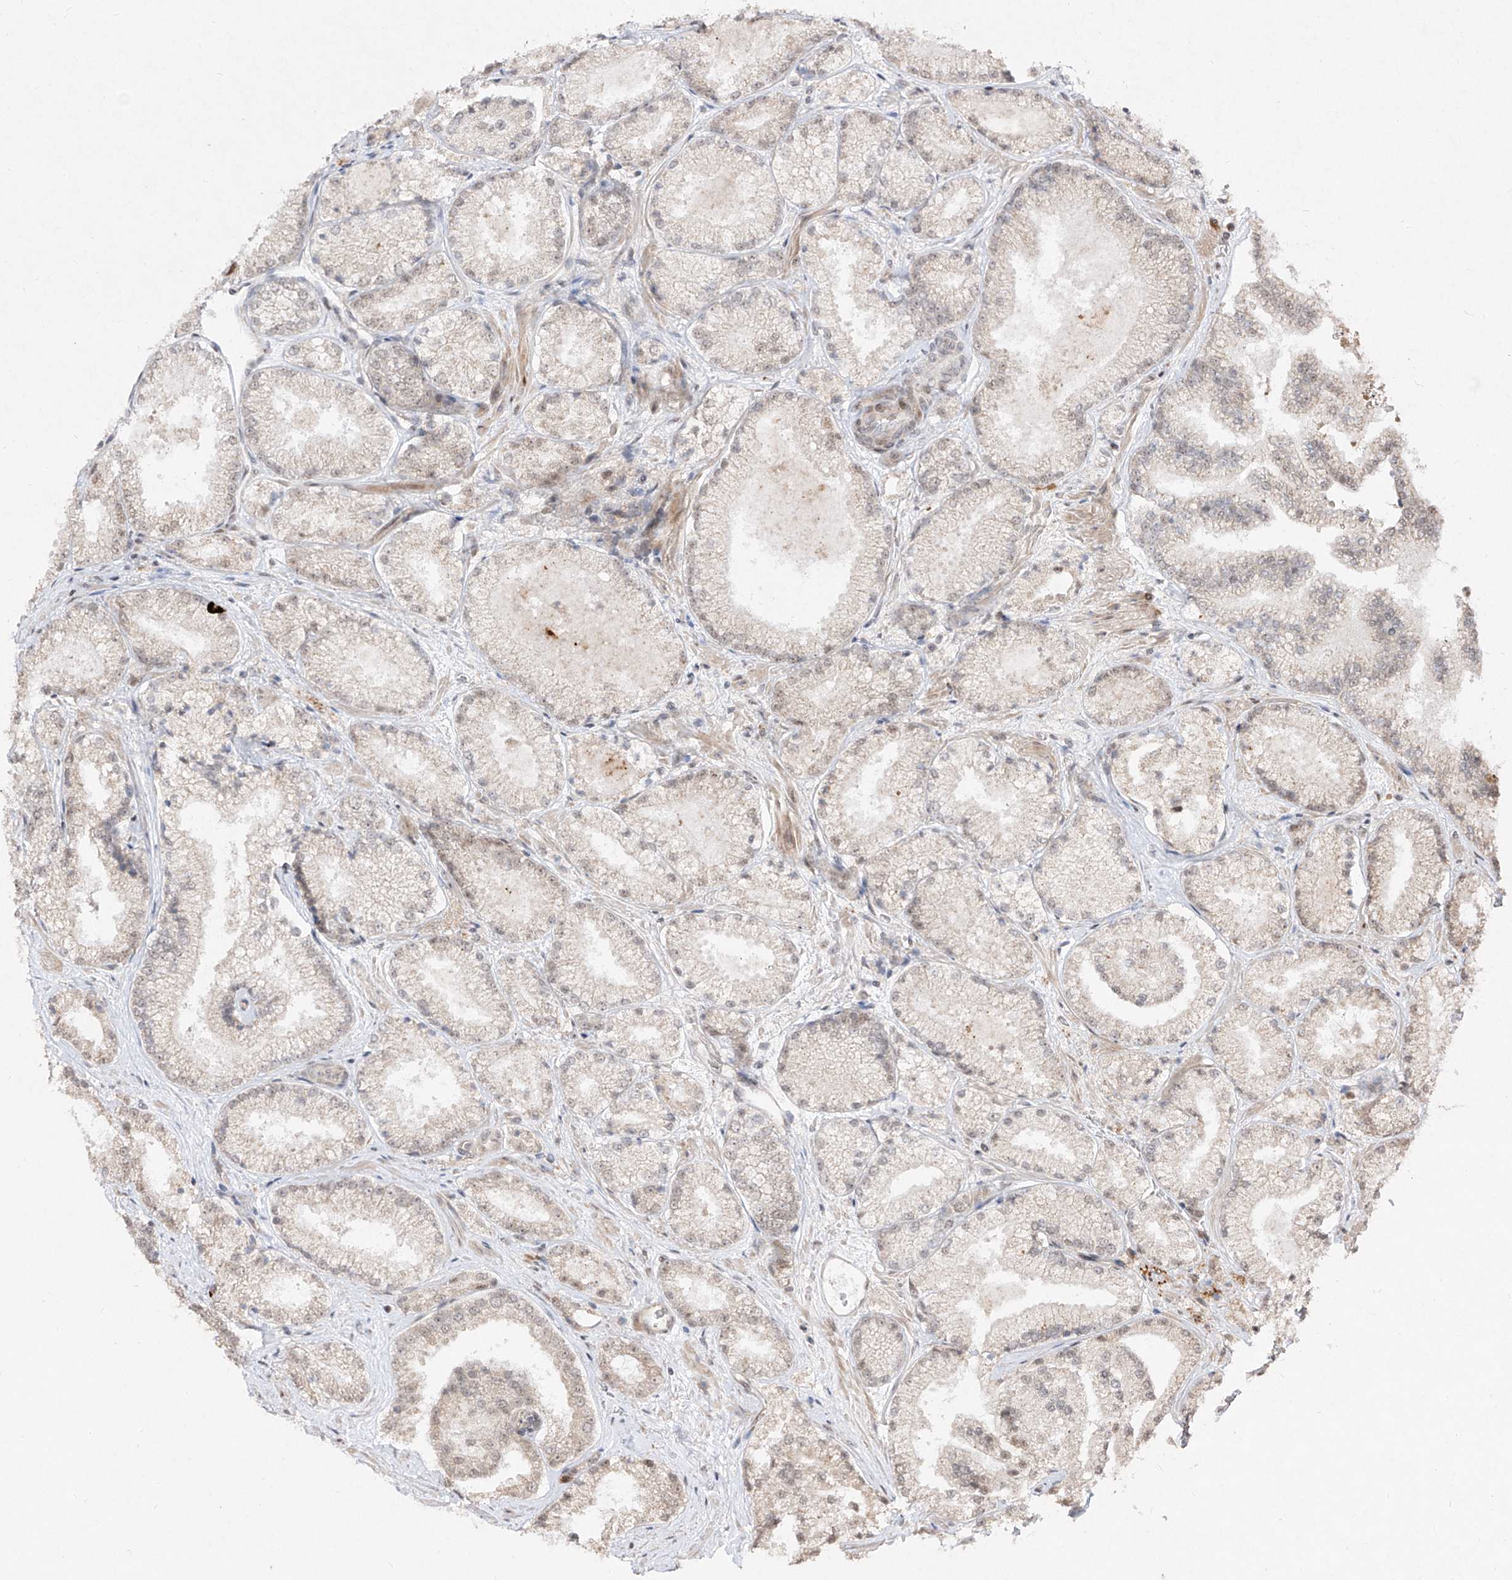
{"staining": {"intensity": "negative", "quantity": "none", "location": "none"}, "tissue": "prostate cancer", "cell_type": "Tumor cells", "image_type": "cancer", "snomed": [{"axis": "morphology", "description": "Adenocarcinoma, High grade"}, {"axis": "topography", "description": "Prostate"}], "caption": "Immunohistochemistry photomicrograph of neoplastic tissue: human prostate cancer (adenocarcinoma (high-grade)) stained with DAB (3,3'-diaminobenzidine) exhibits no significant protein positivity in tumor cells. (Stains: DAB immunohistochemistry (IHC) with hematoxylin counter stain, Microscopy: brightfield microscopy at high magnification).", "gene": "SNRNP27", "patient": {"sex": "male", "age": 73}}